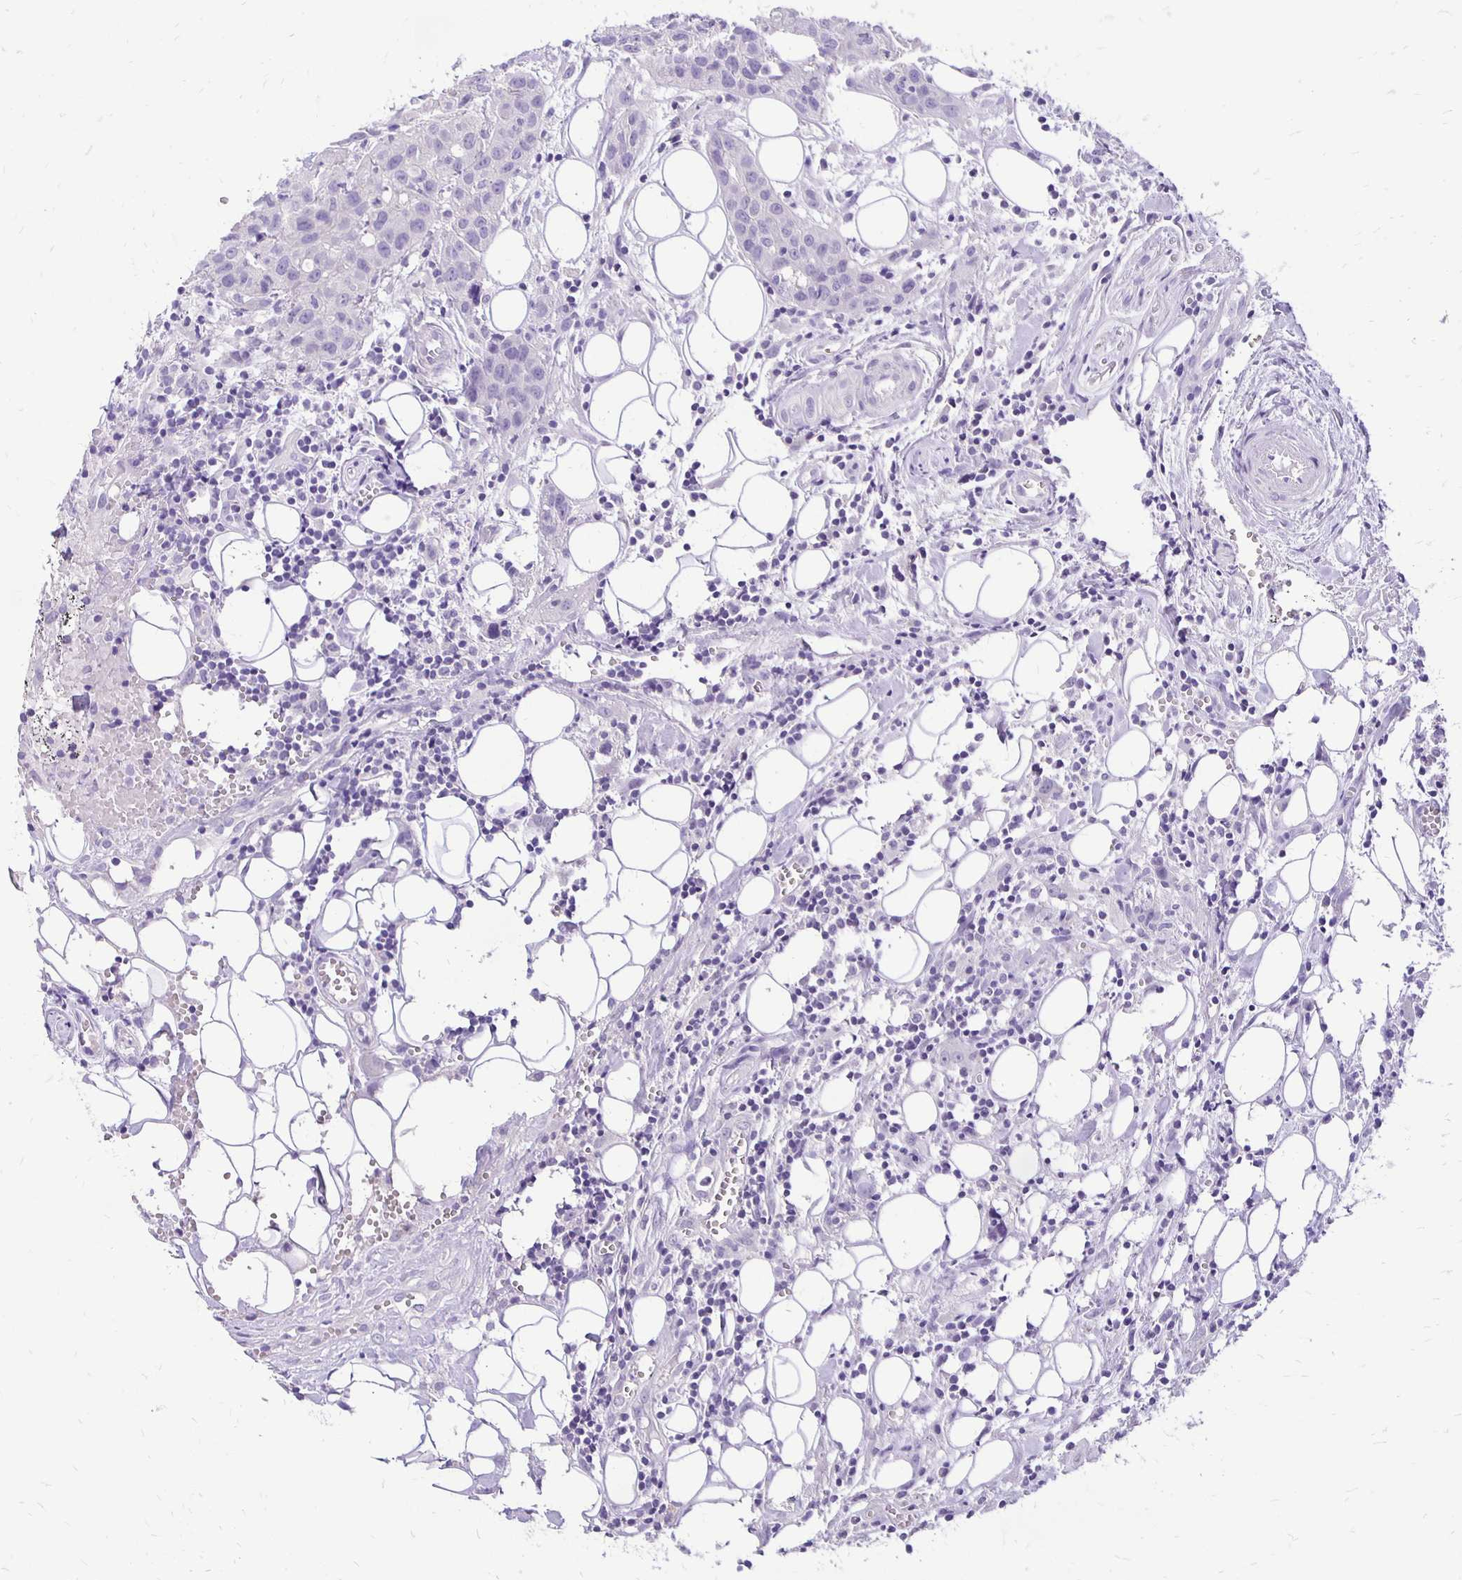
{"staining": {"intensity": "negative", "quantity": "none", "location": "none"}, "tissue": "head and neck cancer", "cell_type": "Tumor cells", "image_type": "cancer", "snomed": [{"axis": "morphology", "description": "Squamous cell carcinoma, NOS"}, {"axis": "topography", "description": "Oral tissue"}, {"axis": "topography", "description": "Head-Neck"}], "caption": "Tumor cells are negative for protein expression in human head and neck cancer (squamous cell carcinoma). Brightfield microscopy of immunohistochemistry stained with DAB (brown) and hematoxylin (blue), captured at high magnification.", "gene": "ANKRD45", "patient": {"sex": "male", "age": 58}}